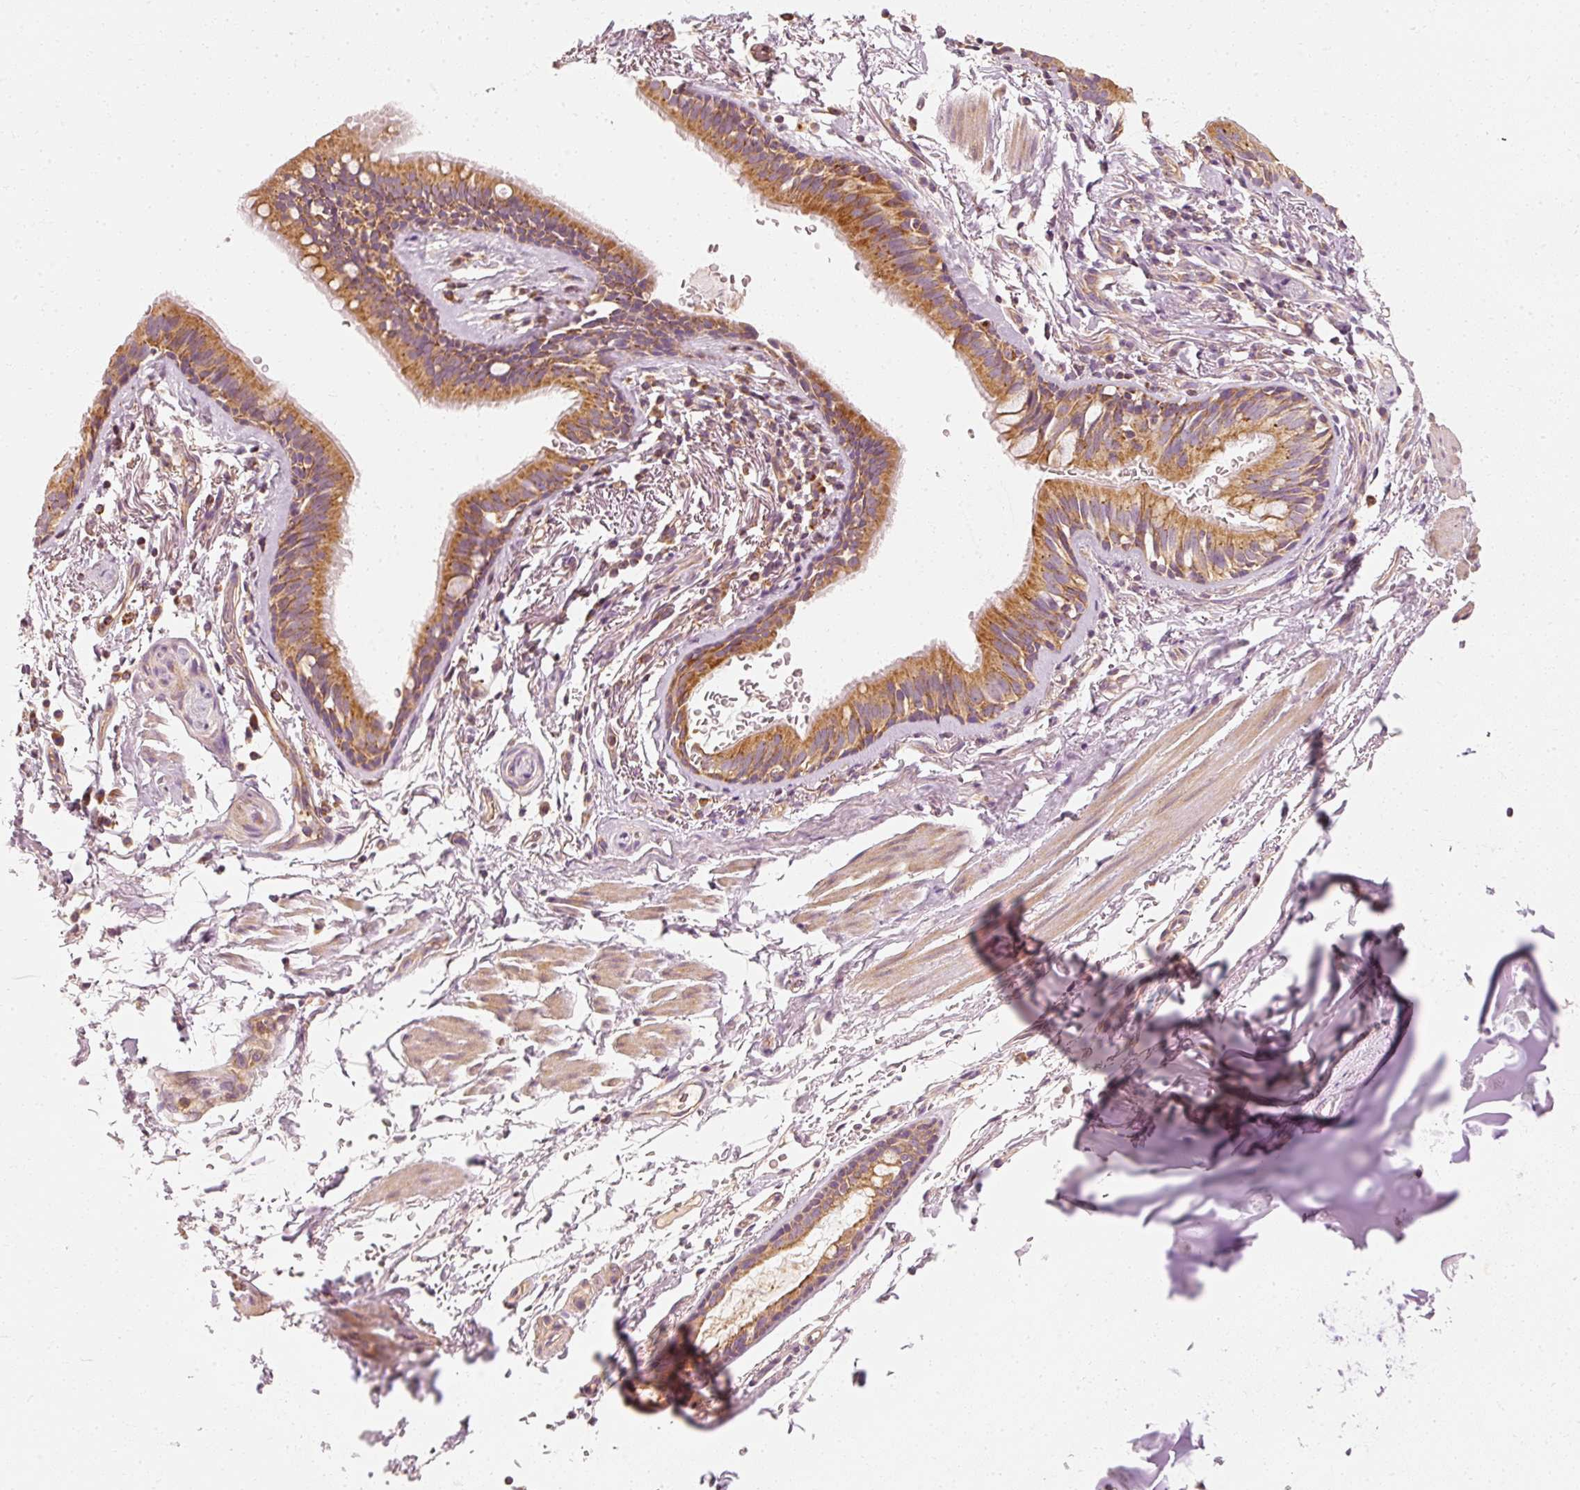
{"staining": {"intensity": "moderate", "quantity": ">75%", "location": "cytoplasmic/membranous"}, "tissue": "bronchus", "cell_type": "Respiratory epithelial cells", "image_type": "normal", "snomed": [{"axis": "morphology", "description": "Normal tissue, NOS"}, {"axis": "topography", "description": "Bronchus"}], "caption": "Brown immunohistochemical staining in benign human bronchus reveals moderate cytoplasmic/membranous positivity in about >75% of respiratory epithelial cells. (brown staining indicates protein expression, while blue staining denotes nuclei).", "gene": "TOMM40", "patient": {"sex": "male", "age": 67}}